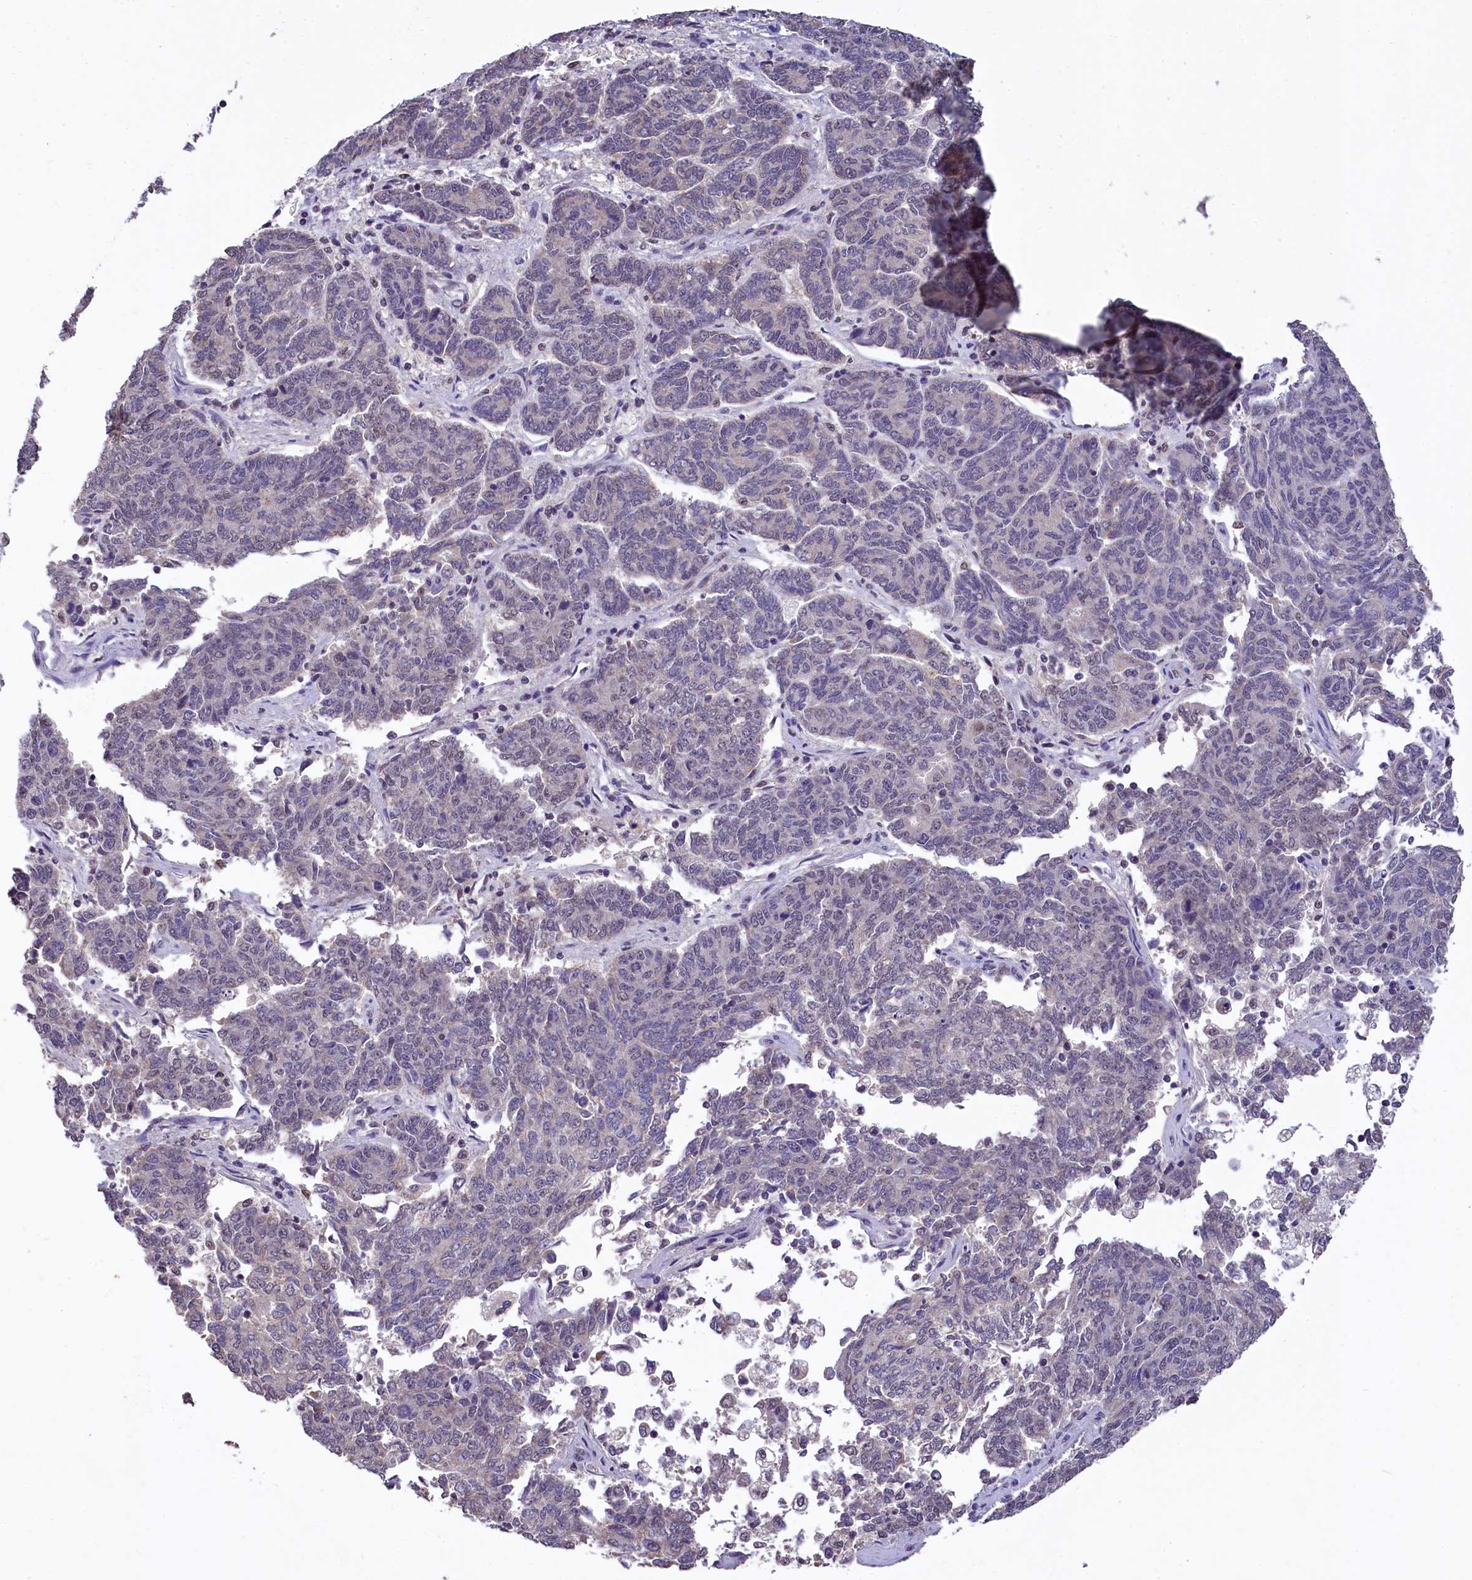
{"staining": {"intensity": "weak", "quantity": "<25%", "location": "nuclear"}, "tissue": "endometrial cancer", "cell_type": "Tumor cells", "image_type": "cancer", "snomed": [{"axis": "morphology", "description": "Adenocarcinoma, NOS"}, {"axis": "topography", "description": "Endometrium"}], "caption": "This is an IHC histopathology image of endometrial cancer. There is no staining in tumor cells.", "gene": "HECTD4", "patient": {"sex": "female", "age": 80}}